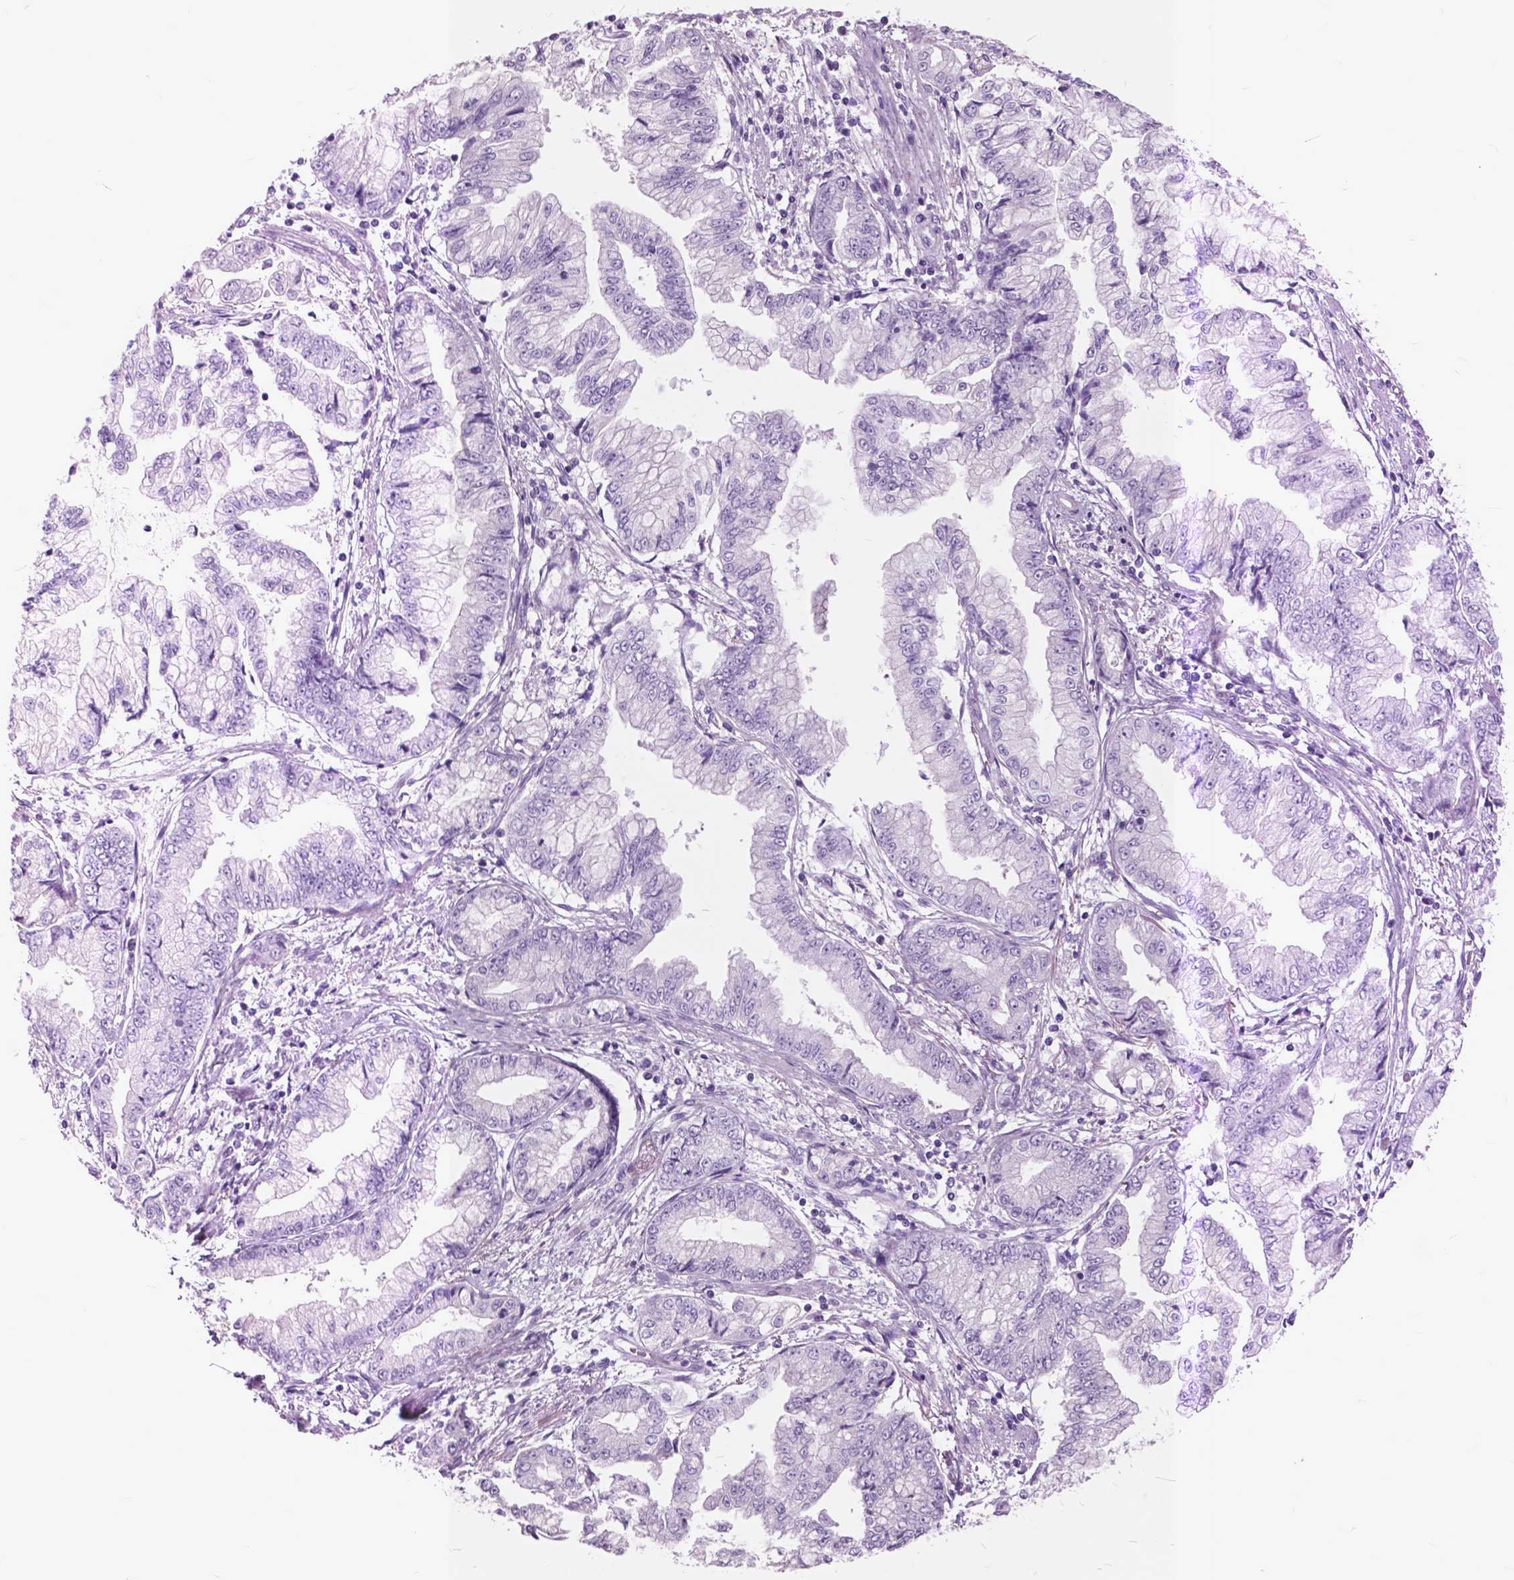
{"staining": {"intensity": "negative", "quantity": "none", "location": "none"}, "tissue": "stomach cancer", "cell_type": "Tumor cells", "image_type": "cancer", "snomed": [{"axis": "morphology", "description": "Adenocarcinoma, NOS"}, {"axis": "topography", "description": "Stomach, upper"}], "caption": "IHC image of neoplastic tissue: stomach adenocarcinoma stained with DAB (3,3'-diaminobenzidine) displays no significant protein positivity in tumor cells.", "gene": "GDF9", "patient": {"sex": "female", "age": 74}}